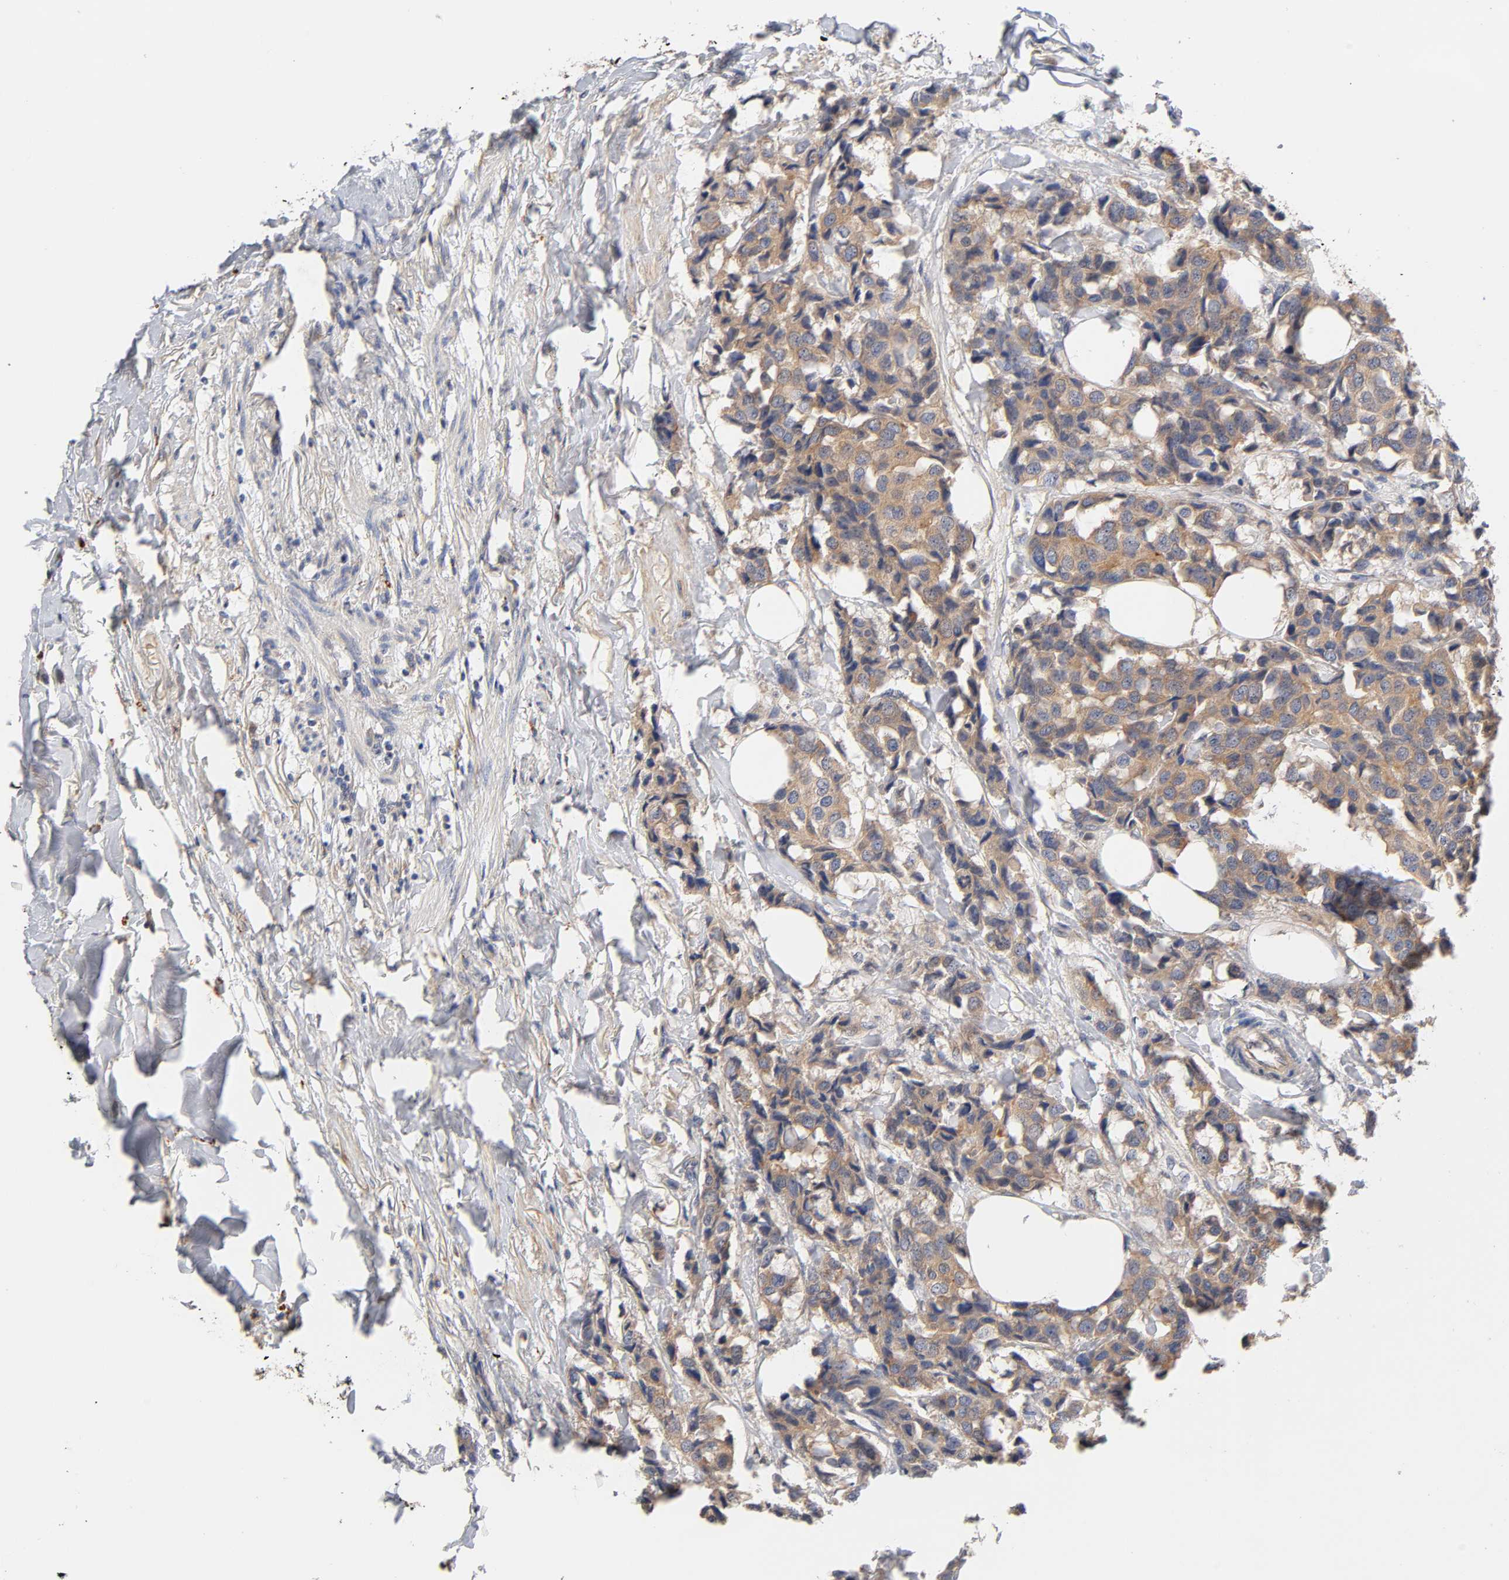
{"staining": {"intensity": "moderate", "quantity": ">75%", "location": "cytoplasmic/membranous"}, "tissue": "breast cancer", "cell_type": "Tumor cells", "image_type": "cancer", "snomed": [{"axis": "morphology", "description": "Duct carcinoma"}, {"axis": "topography", "description": "Breast"}], "caption": "A photomicrograph of human breast cancer stained for a protein reveals moderate cytoplasmic/membranous brown staining in tumor cells.", "gene": "C17orf75", "patient": {"sex": "female", "age": 80}}